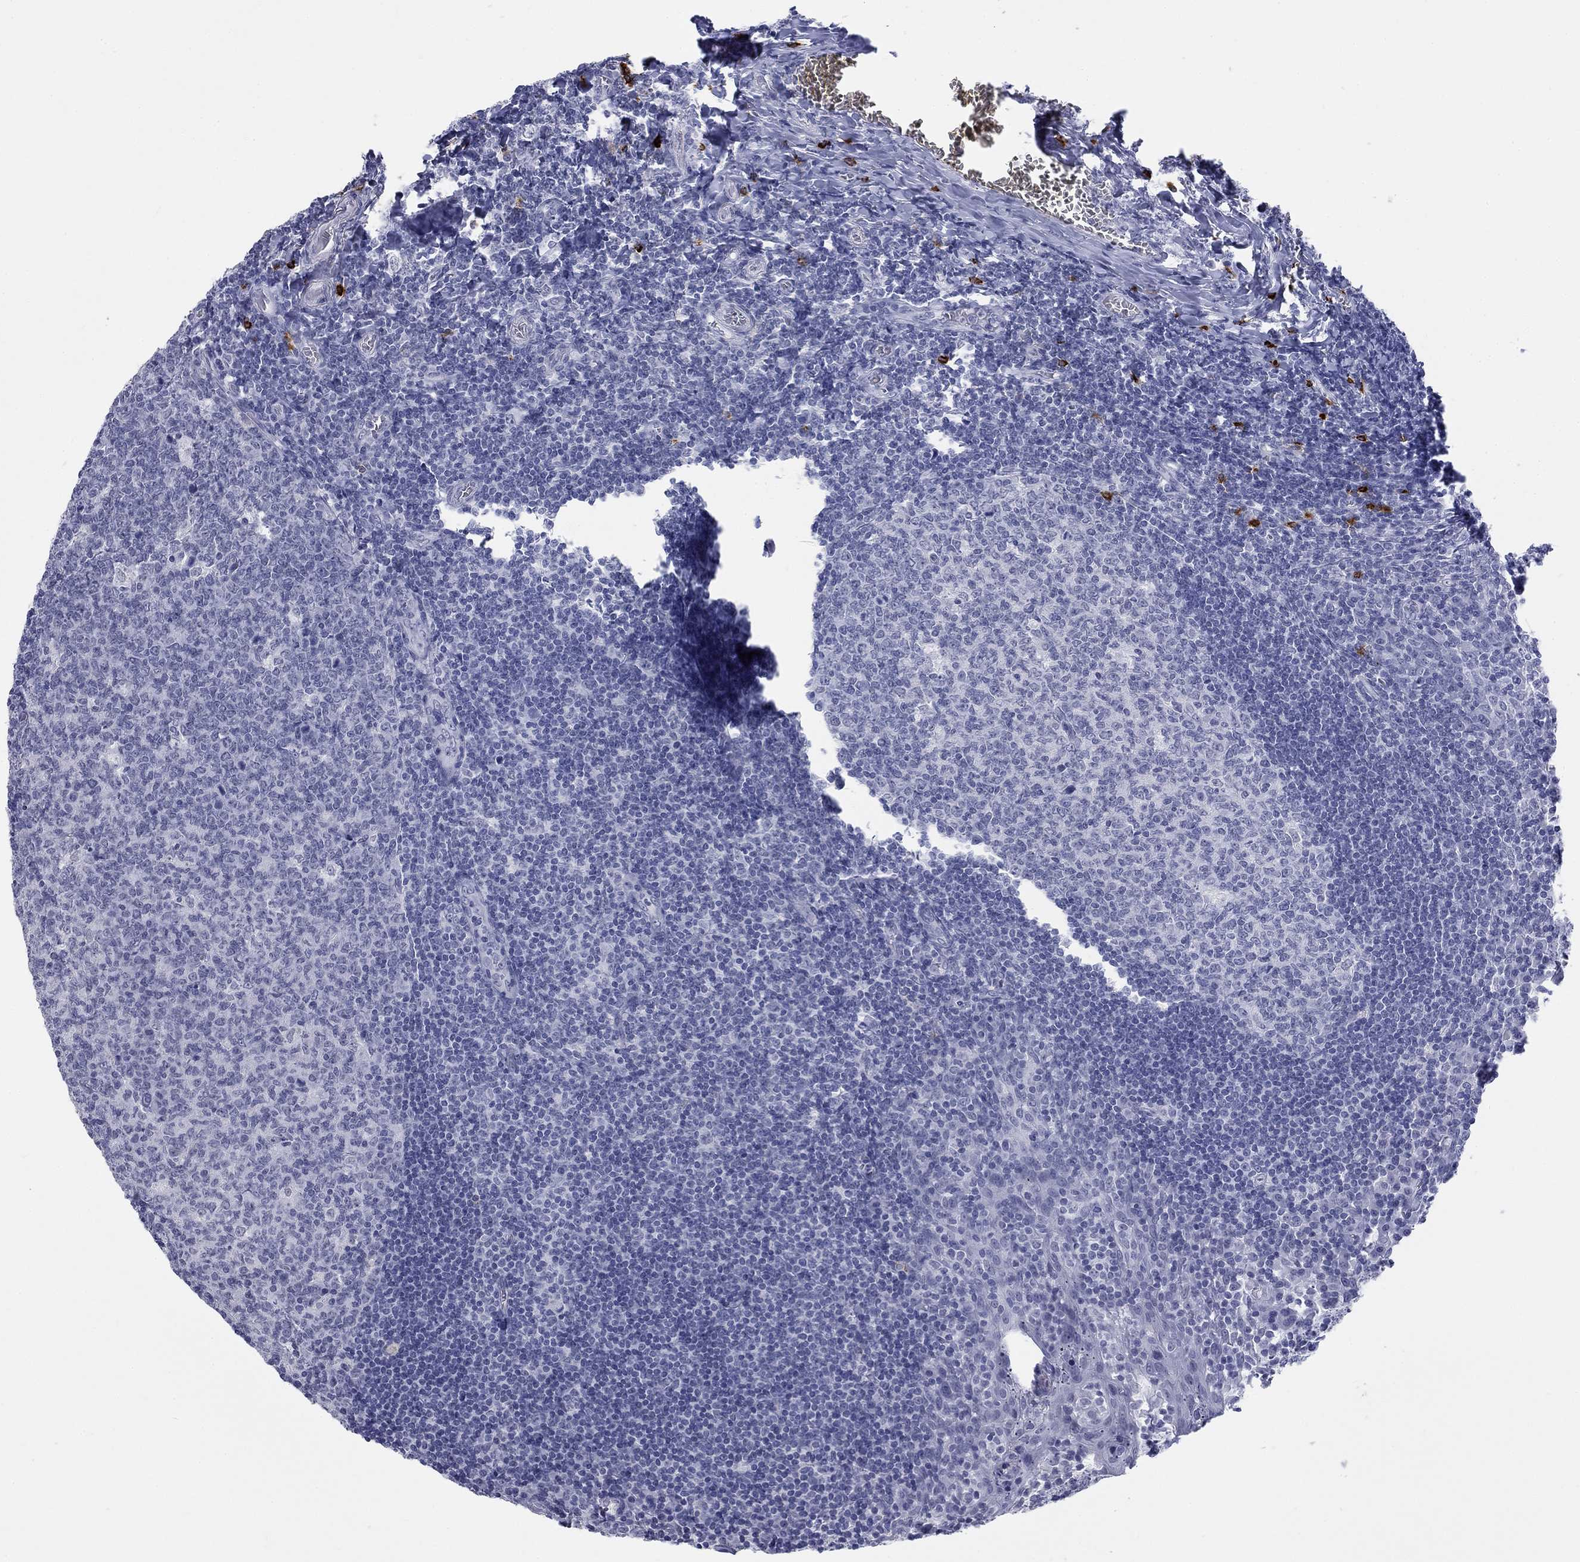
{"staining": {"intensity": "negative", "quantity": "none", "location": "none"}, "tissue": "tonsil", "cell_type": "Germinal center cells", "image_type": "normal", "snomed": [{"axis": "morphology", "description": "Normal tissue, NOS"}, {"axis": "topography", "description": "Tonsil"}], "caption": "High power microscopy photomicrograph of an immunohistochemistry (IHC) photomicrograph of benign tonsil, revealing no significant positivity in germinal center cells. (DAB (3,3'-diaminobenzidine) immunohistochemistry (IHC) visualized using brightfield microscopy, high magnification).", "gene": "ECEL1", "patient": {"sex": "female", "age": 13}}